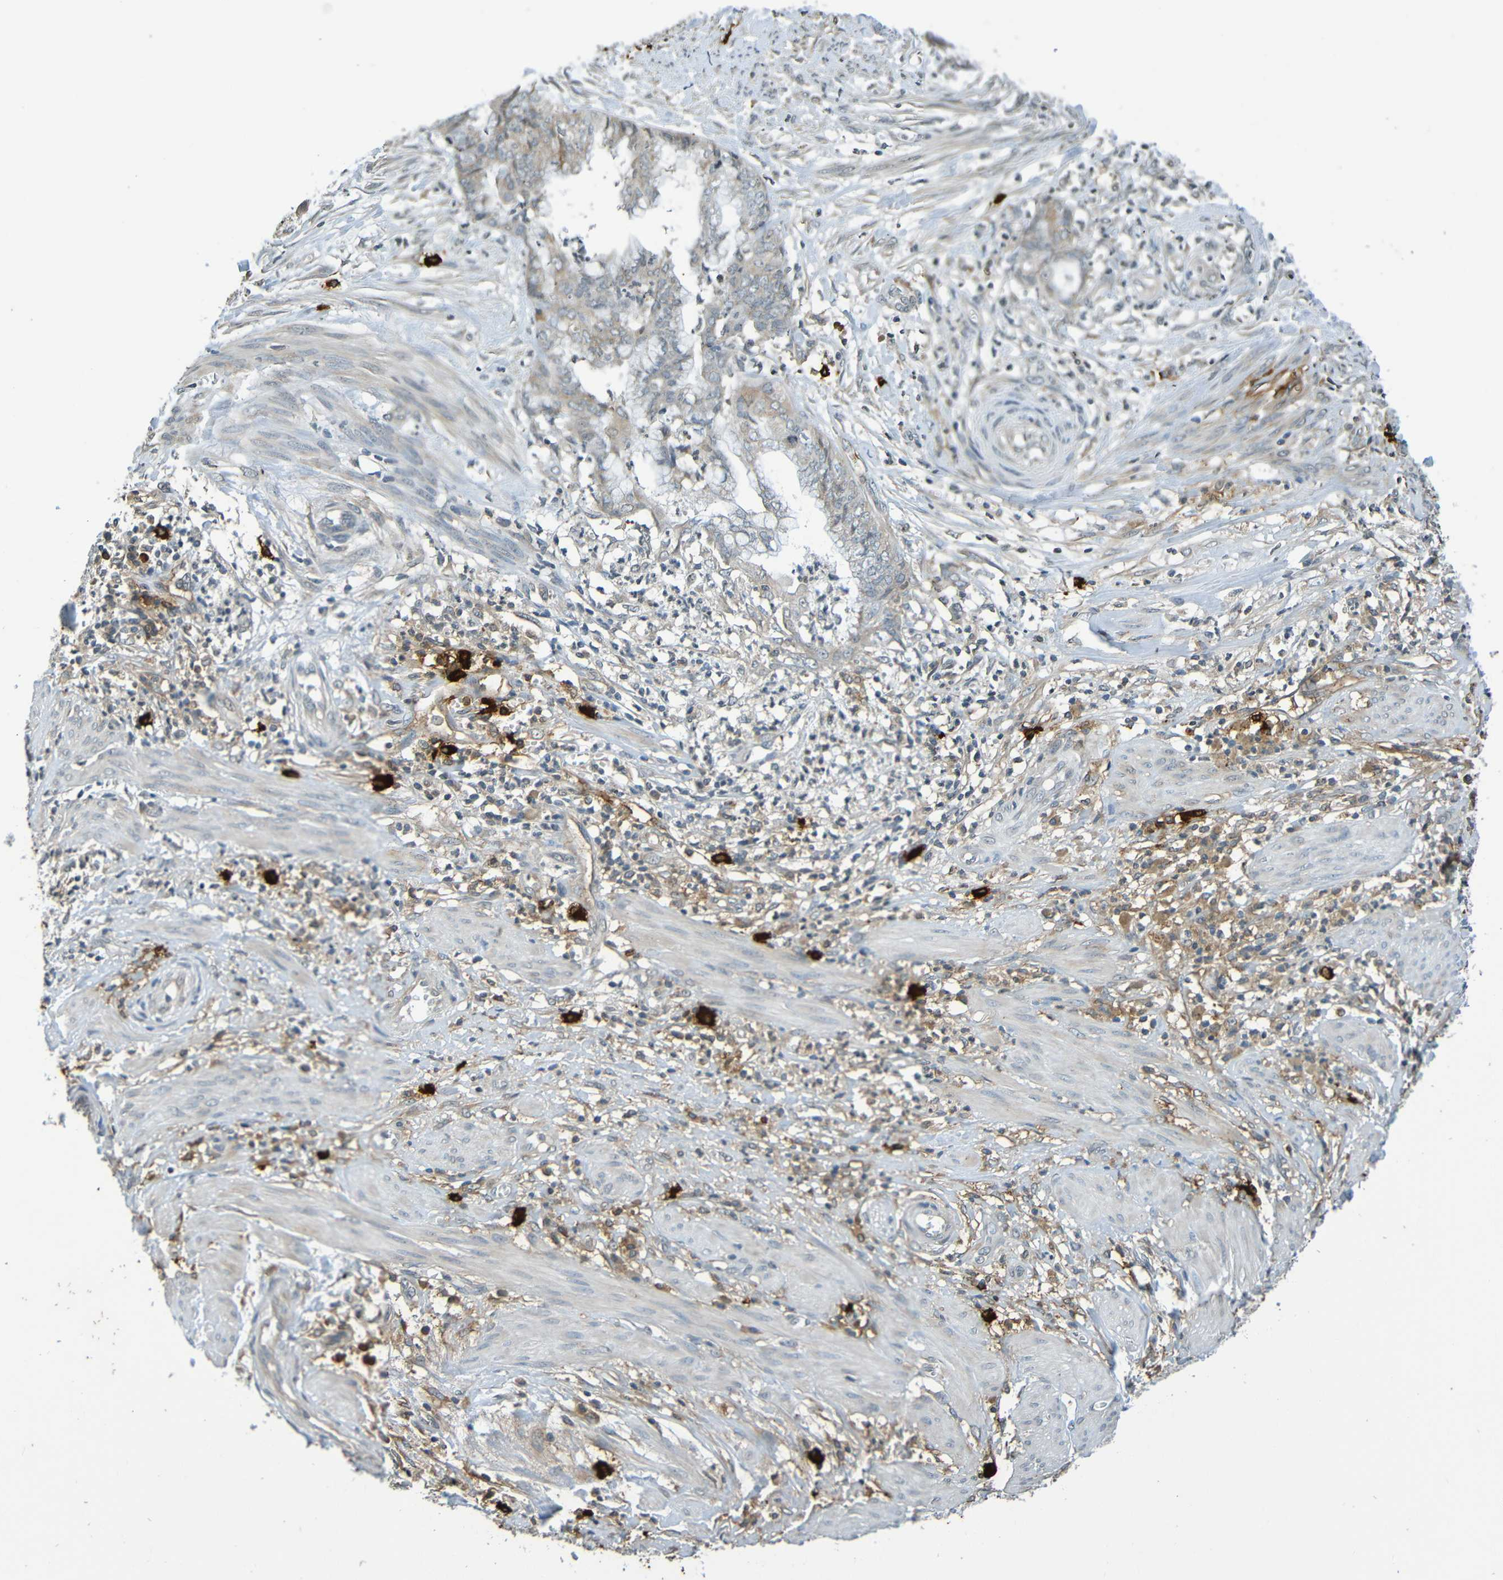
{"staining": {"intensity": "weak", "quantity": "25%-75%", "location": "cytoplasmic/membranous"}, "tissue": "endometrial cancer", "cell_type": "Tumor cells", "image_type": "cancer", "snomed": [{"axis": "morphology", "description": "Necrosis, NOS"}, {"axis": "morphology", "description": "Adenocarcinoma, NOS"}, {"axis": "topography", "description": "Endometrium"}], "caption": "Tumor cells reveal low levels of weak cytoplasmic/membranous expression in approximately 25%-75% of cells in adenocarcinoma (endometrial).", "gene": "C3AR1", "patient": {"sex": "female", "age": 79}}